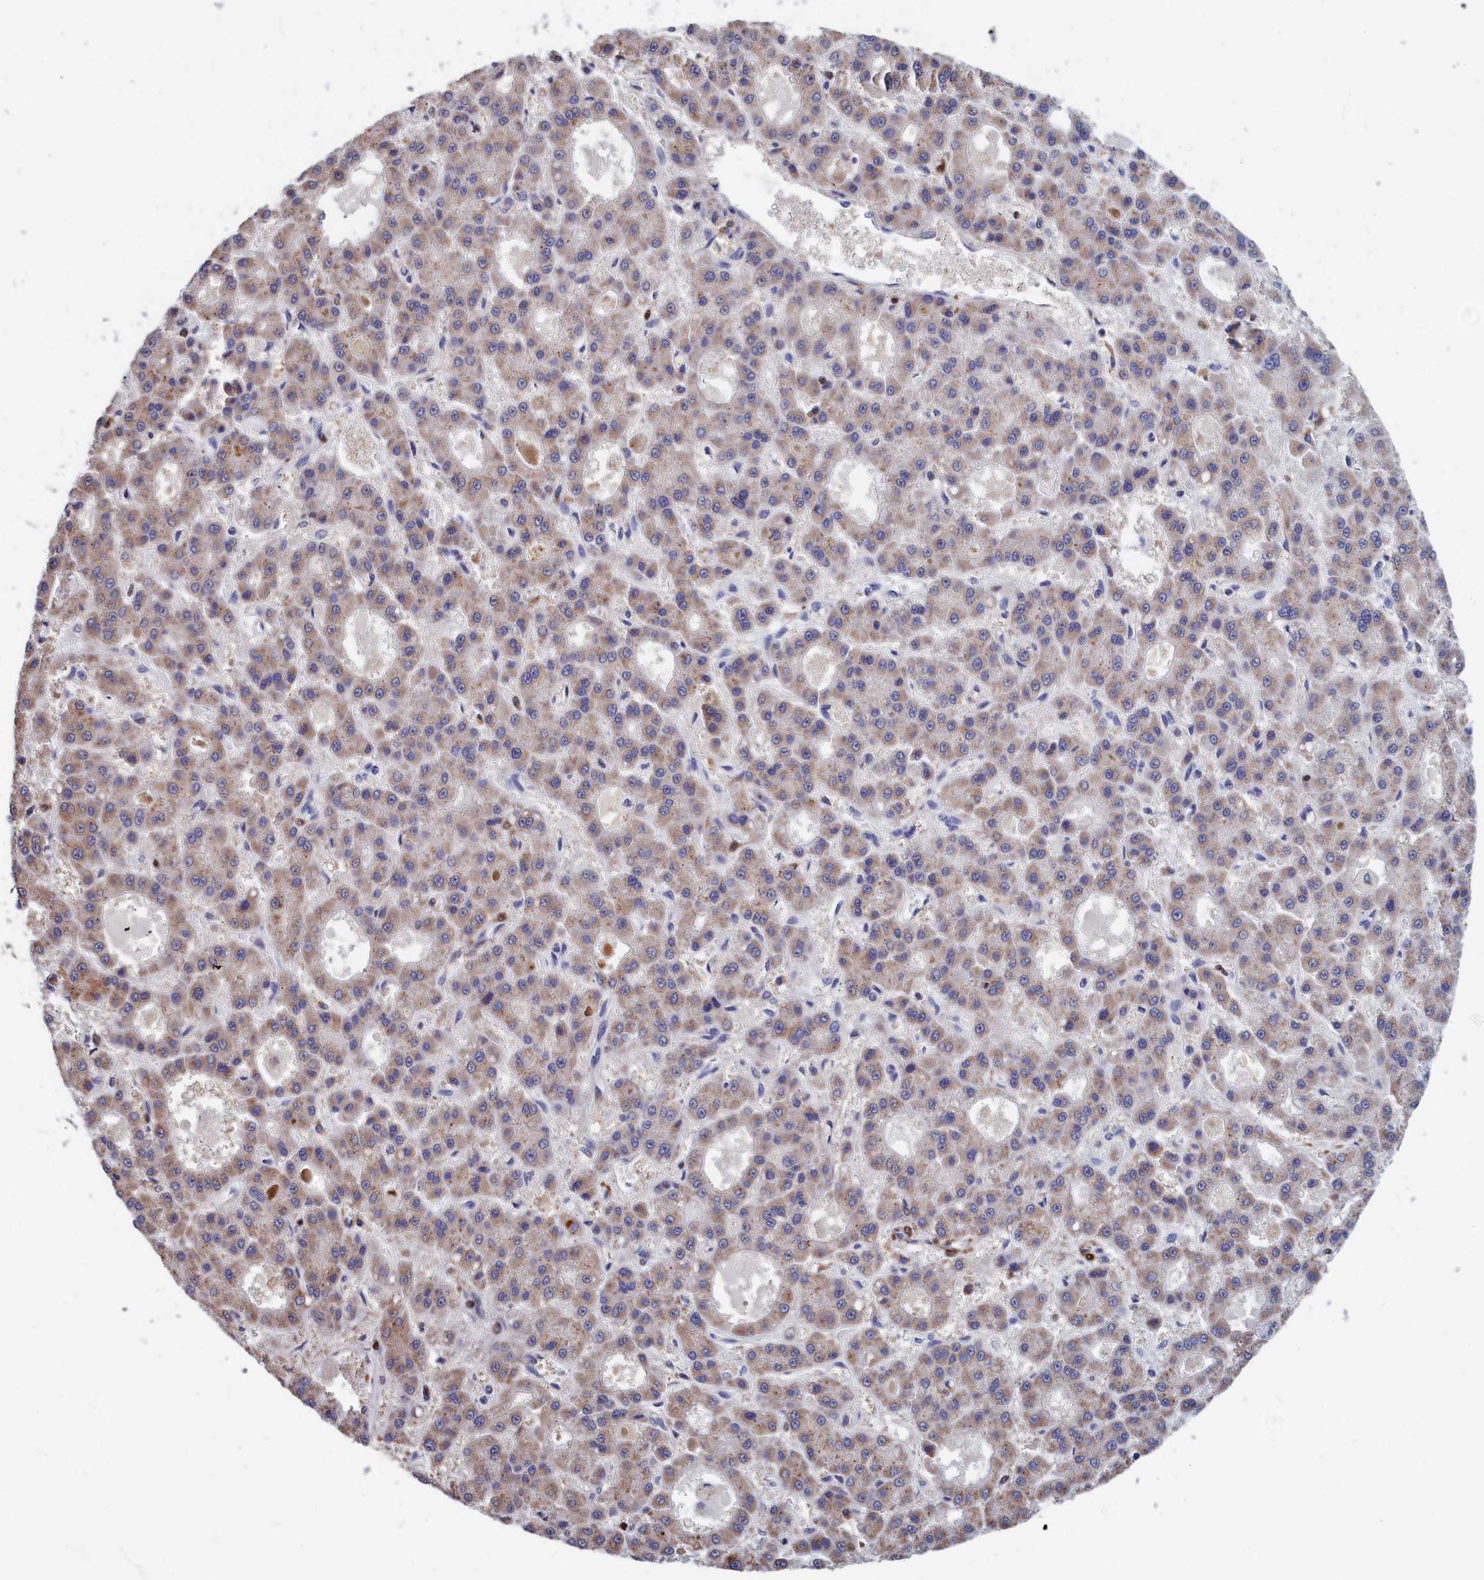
{"staining": {"intensity": "weak", "quantity": "25%-75%", "location": "cytoplasmic/membranous"}, "tissue": "liver cancer", "cell_type": "Tumor cells", "image_type": "cancer", "snomed": [{"axis": "morphology", "description": "Carcinoma, Hepatocellular, NOS"}, {"axis": "topography", "description": "Liver"}], "caption": "Protein staining exhibits weak cytoplasmic/membranous expression in about 25%-75% of tumor cells in liver hepatocellular carcinoma.", "gene": "CRIP1", "patient": {"sex": "male", "age": 70}}